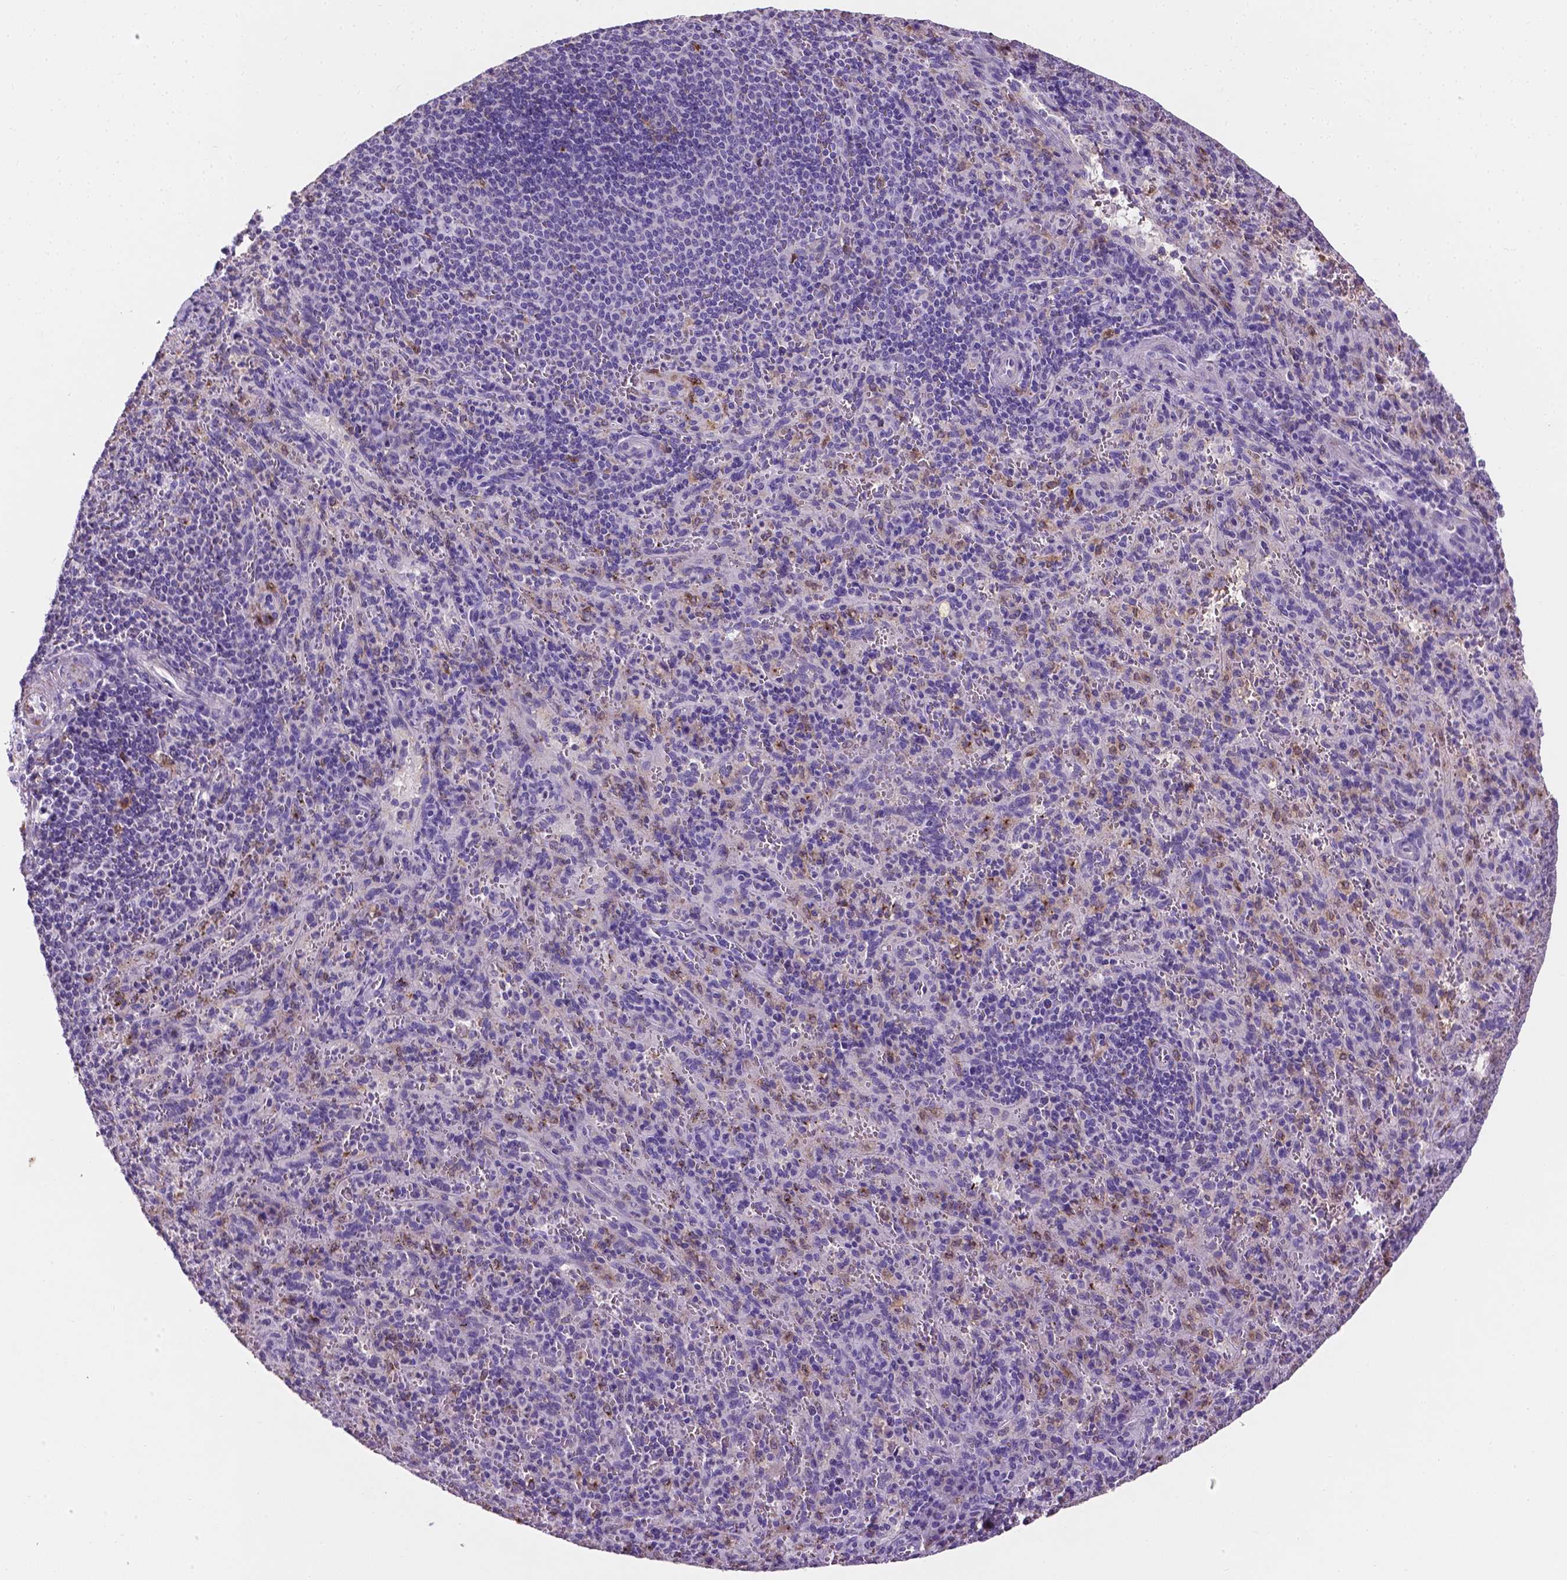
{"staining": {"intensity": "negative", "quantity": "none", "location": "none"}, "tissue": "spleen", "cell_type": "Cells in red pulp", "image_type": "normal", "snomed": [{"axis": "morphology", "description": "Normal tissue, NOS"}, {"axis": "topography", "description": "Spleen"}], "caption": "IHC histopathology image of normal human spleen stained for a protein (brown), which displays no staining in cells in red pulp.", "gene": "APOE", "patient": {"sex": "male", "age": 57}}